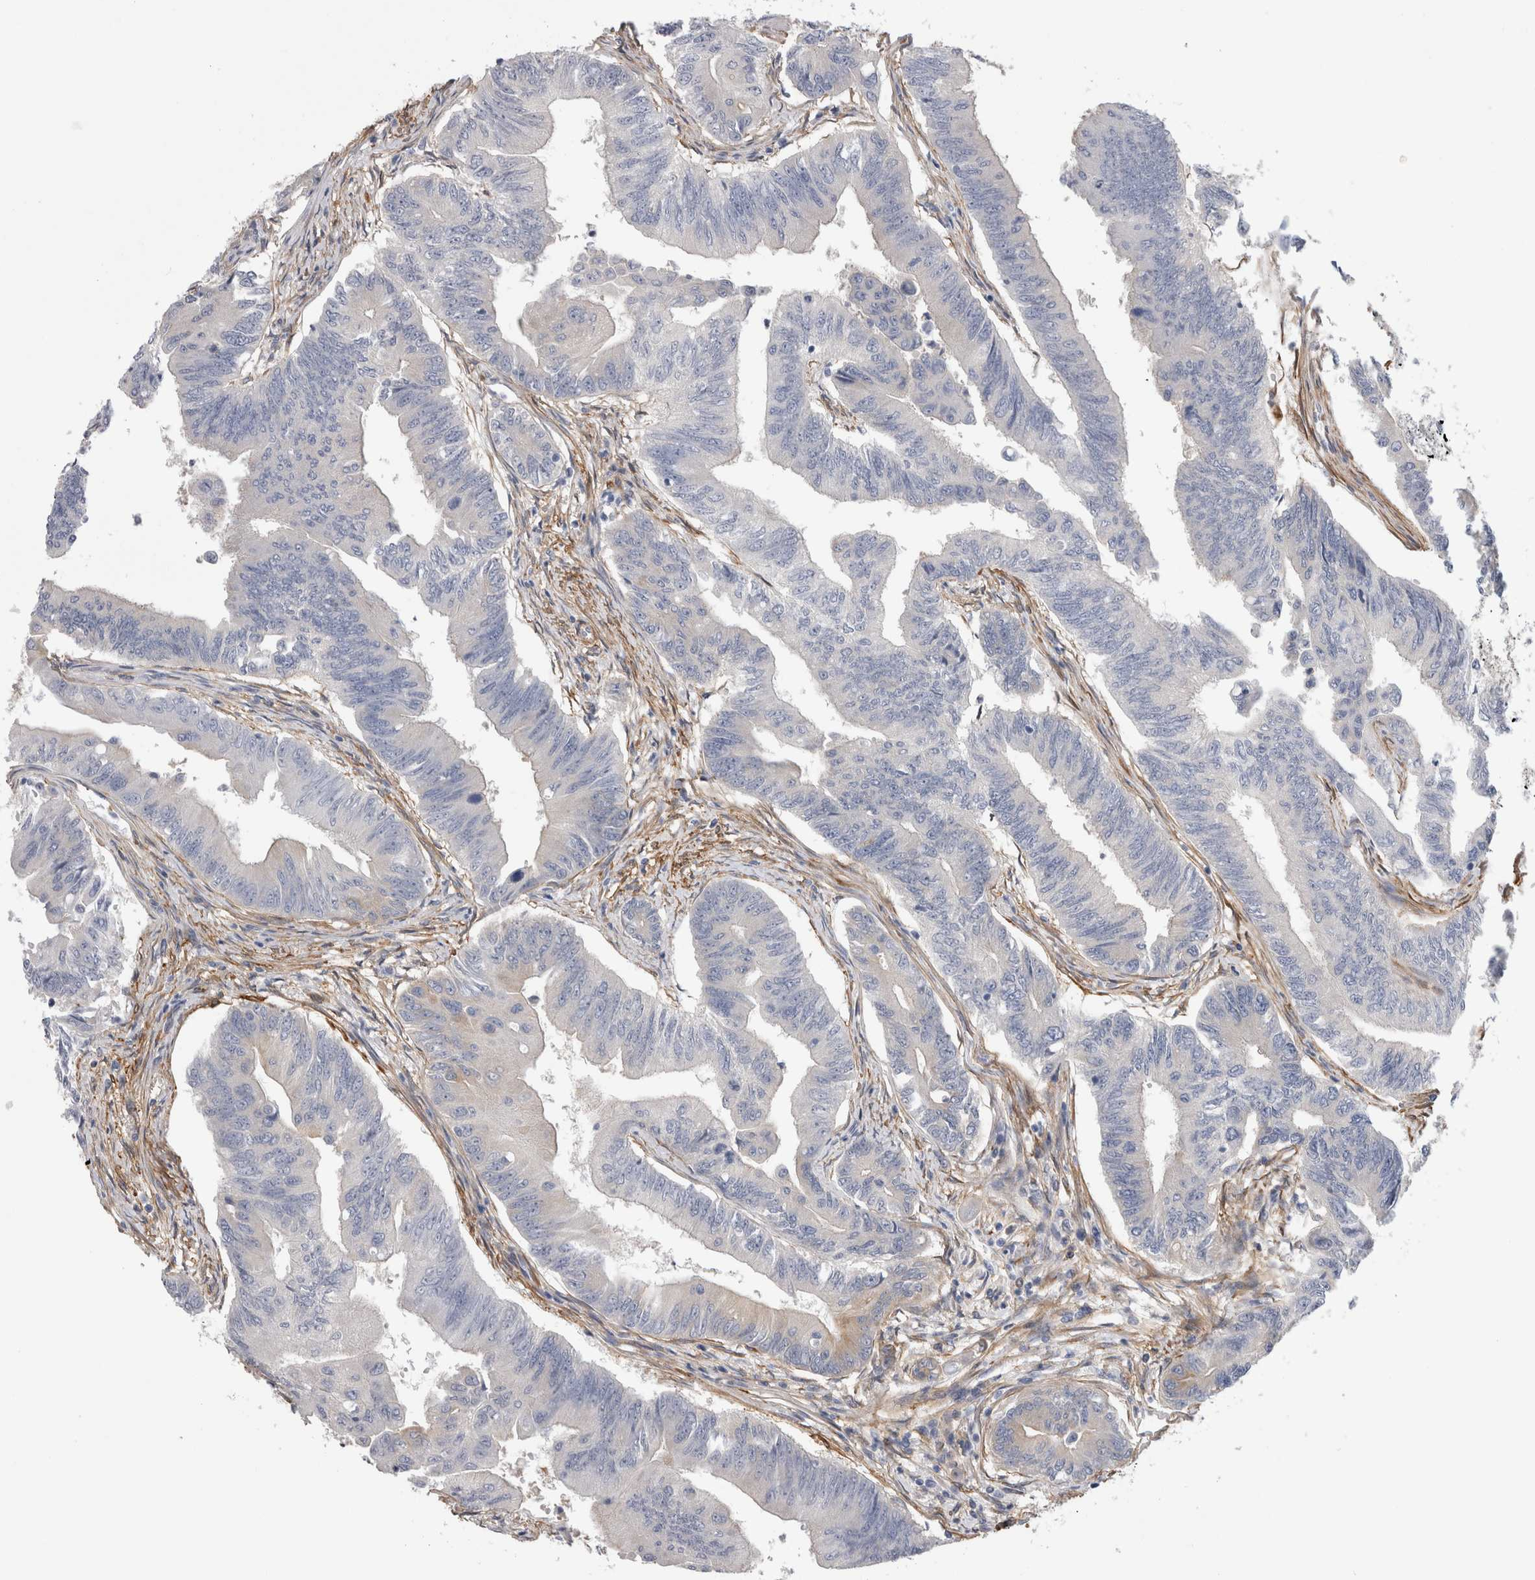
{"staining": {"intensity": "negative", "quantity": "none", "location": "none"}, "tissue": "colorectal cancer", "cell_type": "Tumor cells", "image_type": "cancer", "snomed": [{"axis": "morphology", "description": "Adenoma, NOS"}, {"axis": "morphology", "description": "Adenocarcinoma, NOS"}, {"axis": "topography", "description": "Colon"}], "caption": "This is an immunohistochemistry (IHC) micrograph of colorectal cancer (adenoma). There is no expression in tumor cells.", "gene": "EPRS1", "patient": {"sex": "male", "age": 79}}